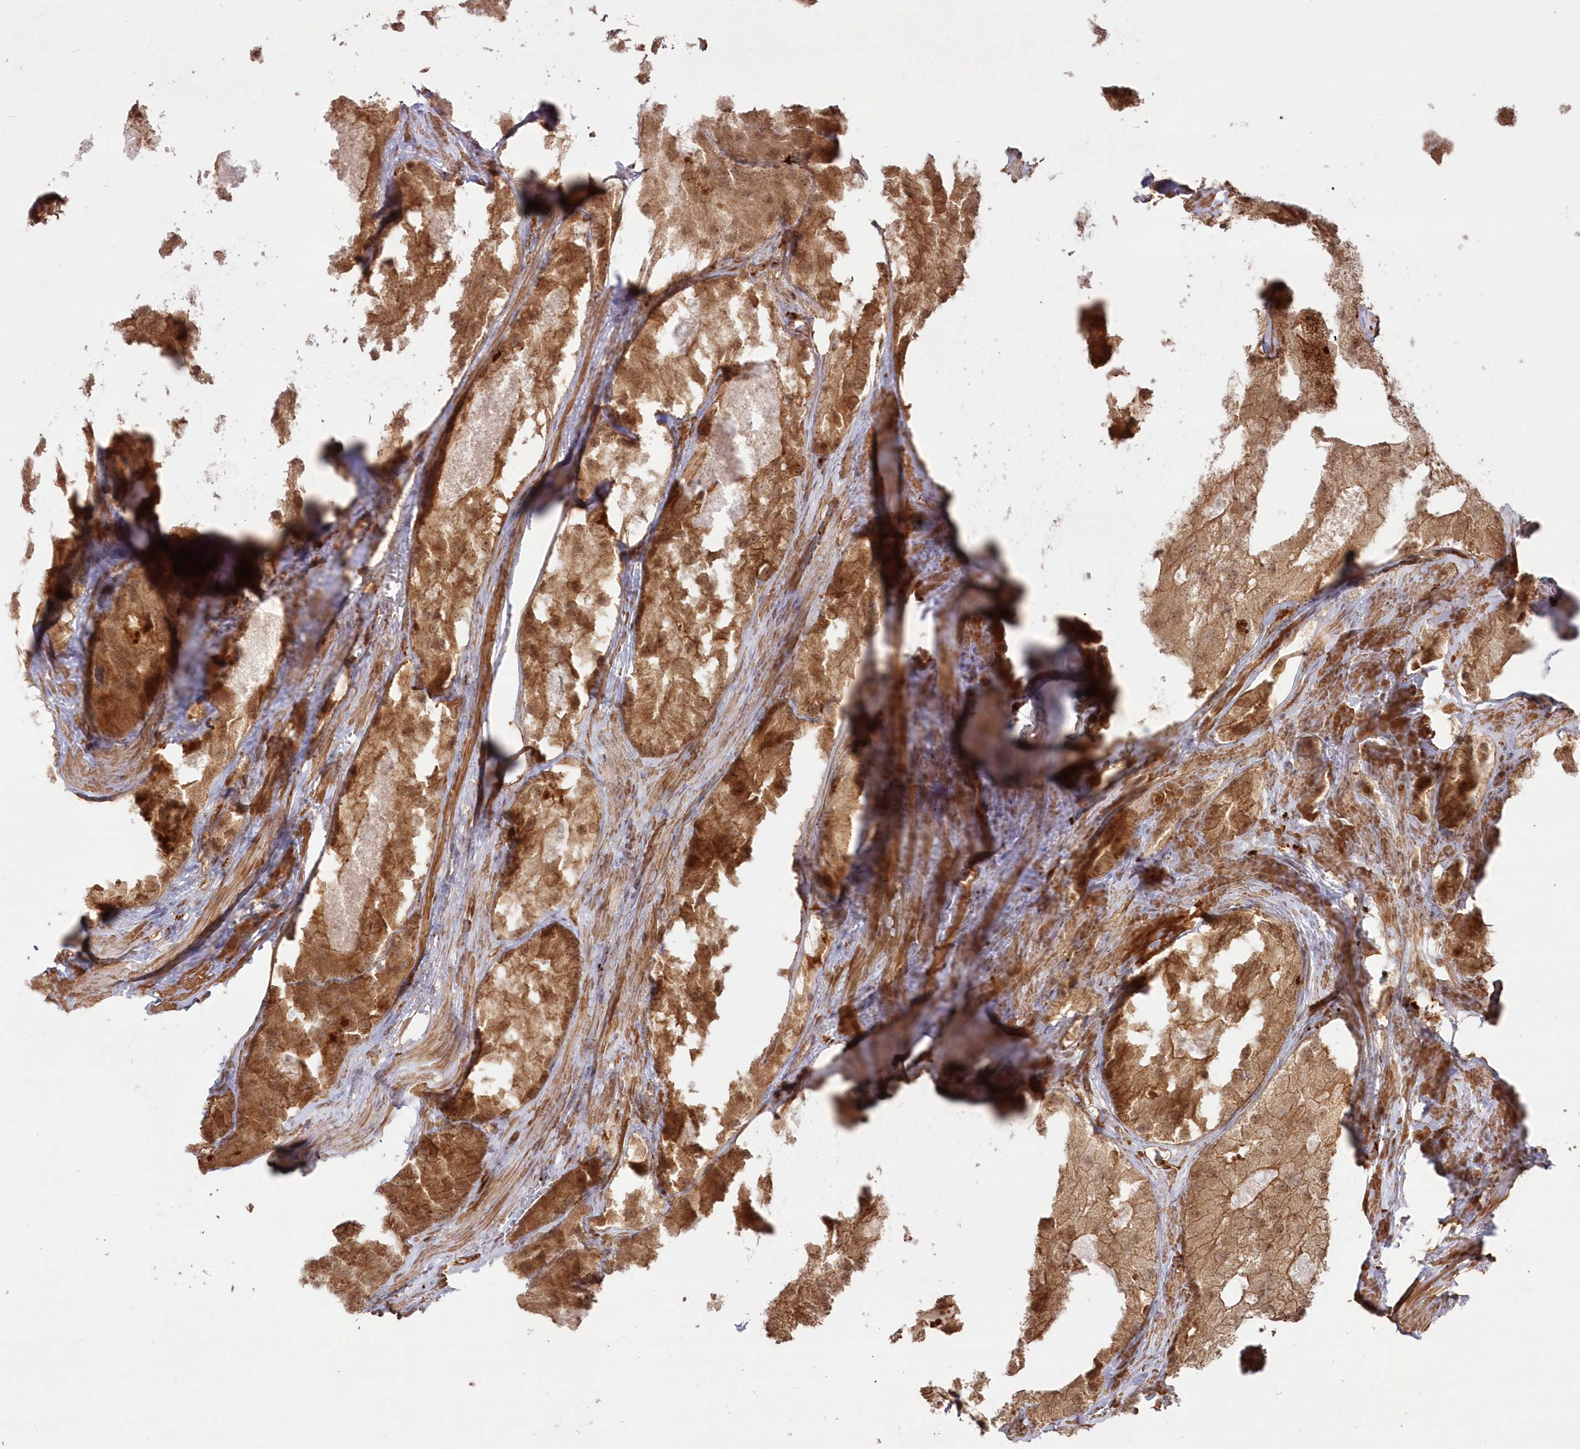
{"staining": {"intensity": "moderate", "quantity": ">75%", "location": "cytoplasmic/membranous"}, "tissue": "prostate cancer", "cell_type": "Tumor cells", "image_type": "cancer", "snomed": [{"axis": "morphology", "description": "Adenocarcinoma, Low grade"}, {"axis": "topography", "description": "Prostate"}], "caption": "The photomicrograph demonstrates staining of prostate cancer, revealing moderate cytoplasmic/membranous protein staining (brown color) within tumor cells. (IHC, brightfield microscopy, high magnification).", "gene": "RGCC", "patient": {"sex": "male", "age": 69}}